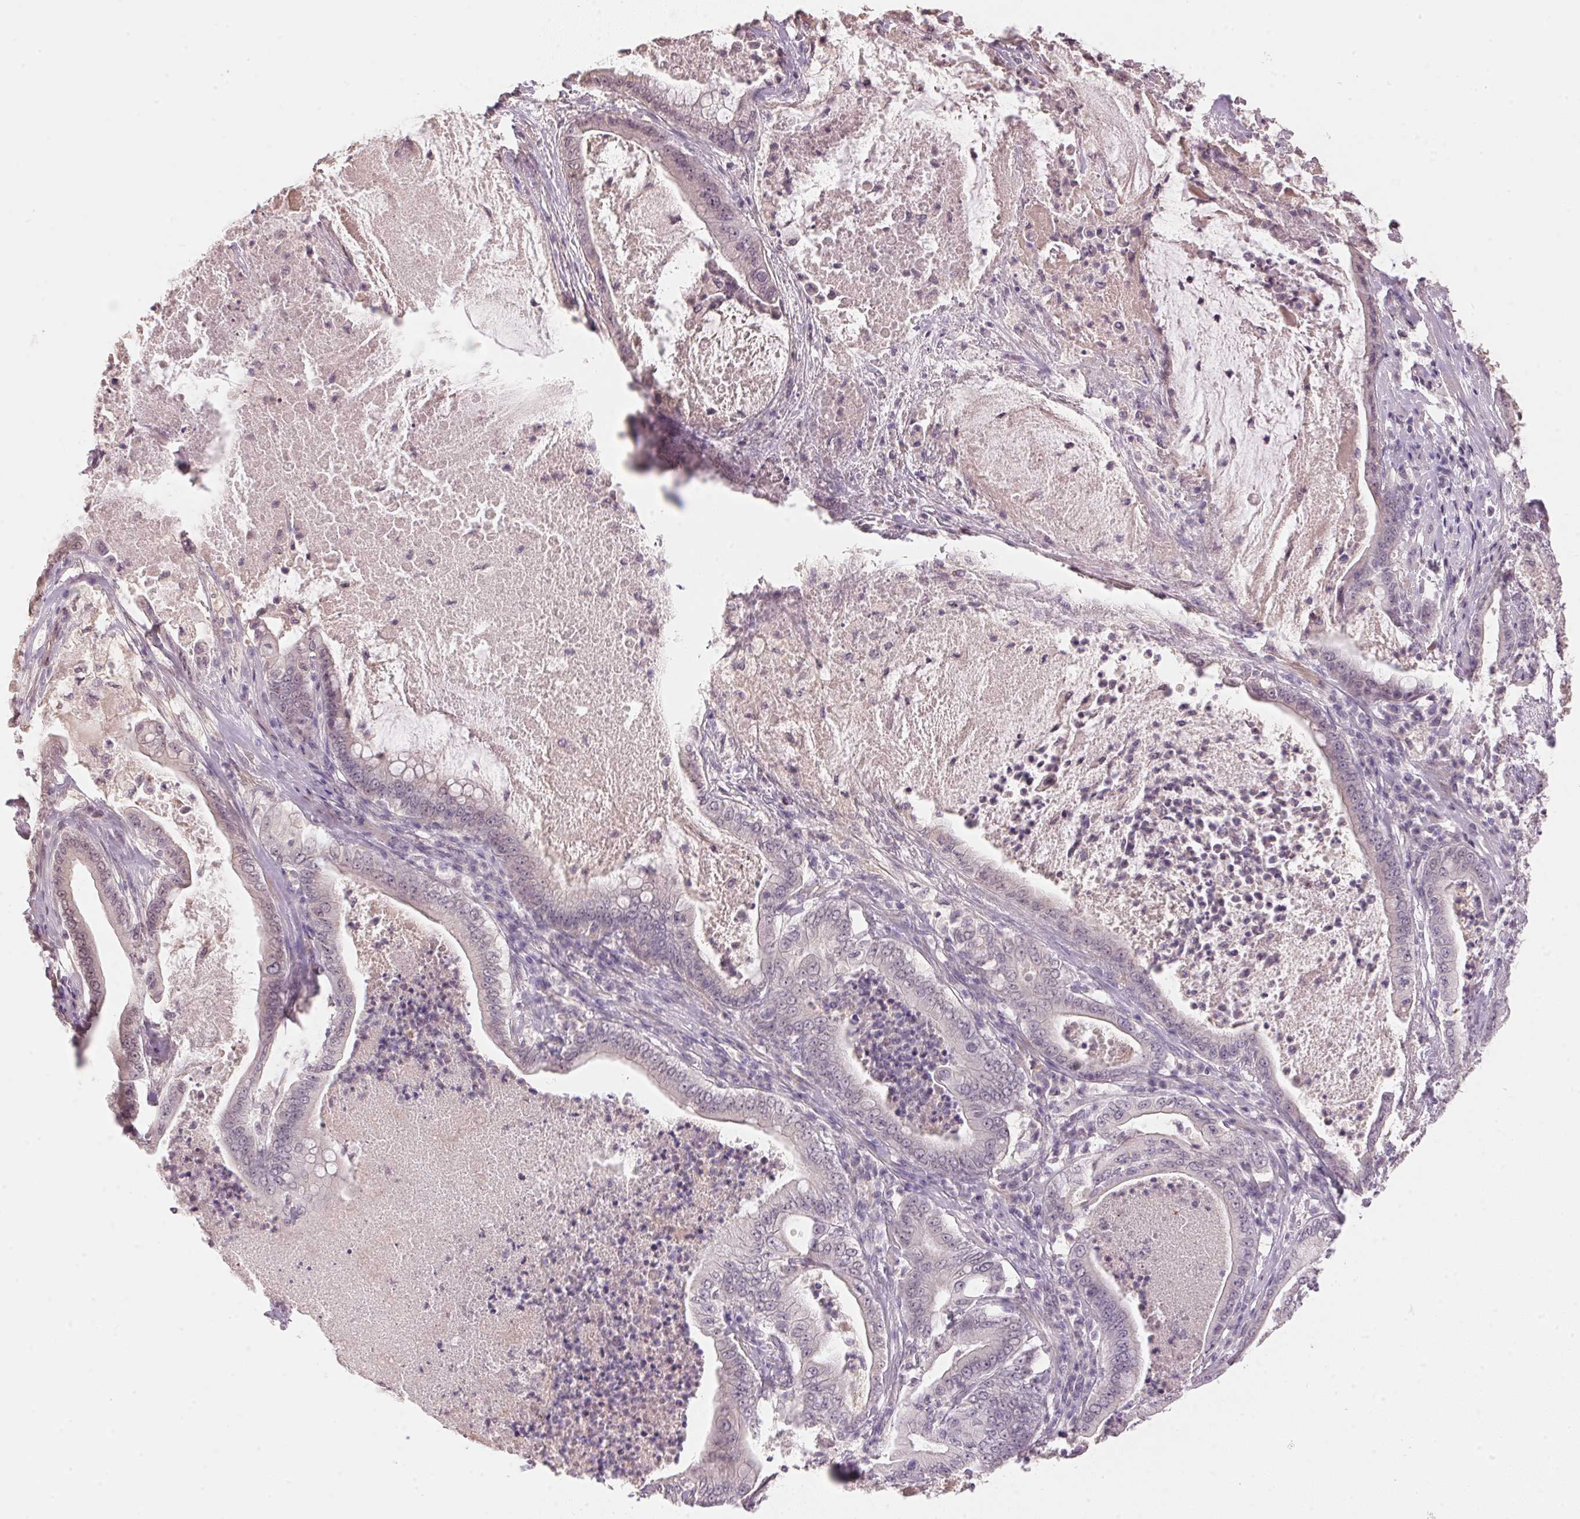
{"staining": {"intensity": "negative", "quantity": "none", "location": "none"}, "tissue": "pancreatic cancer", "cell_type": "Tumor cells", "image_type": "cancer", "snomed": [{"axis": "morphology", "description": "Adenocarcinoma, NOS"}, {"axis": "topography", "description": "Pancreas"}], "caption": "An image of human adenocarcinoma (pancreatic) is negative for staining in tumor cells.", "gene": "FNDC4", "patient": {"sex": "male", "age": 71}}